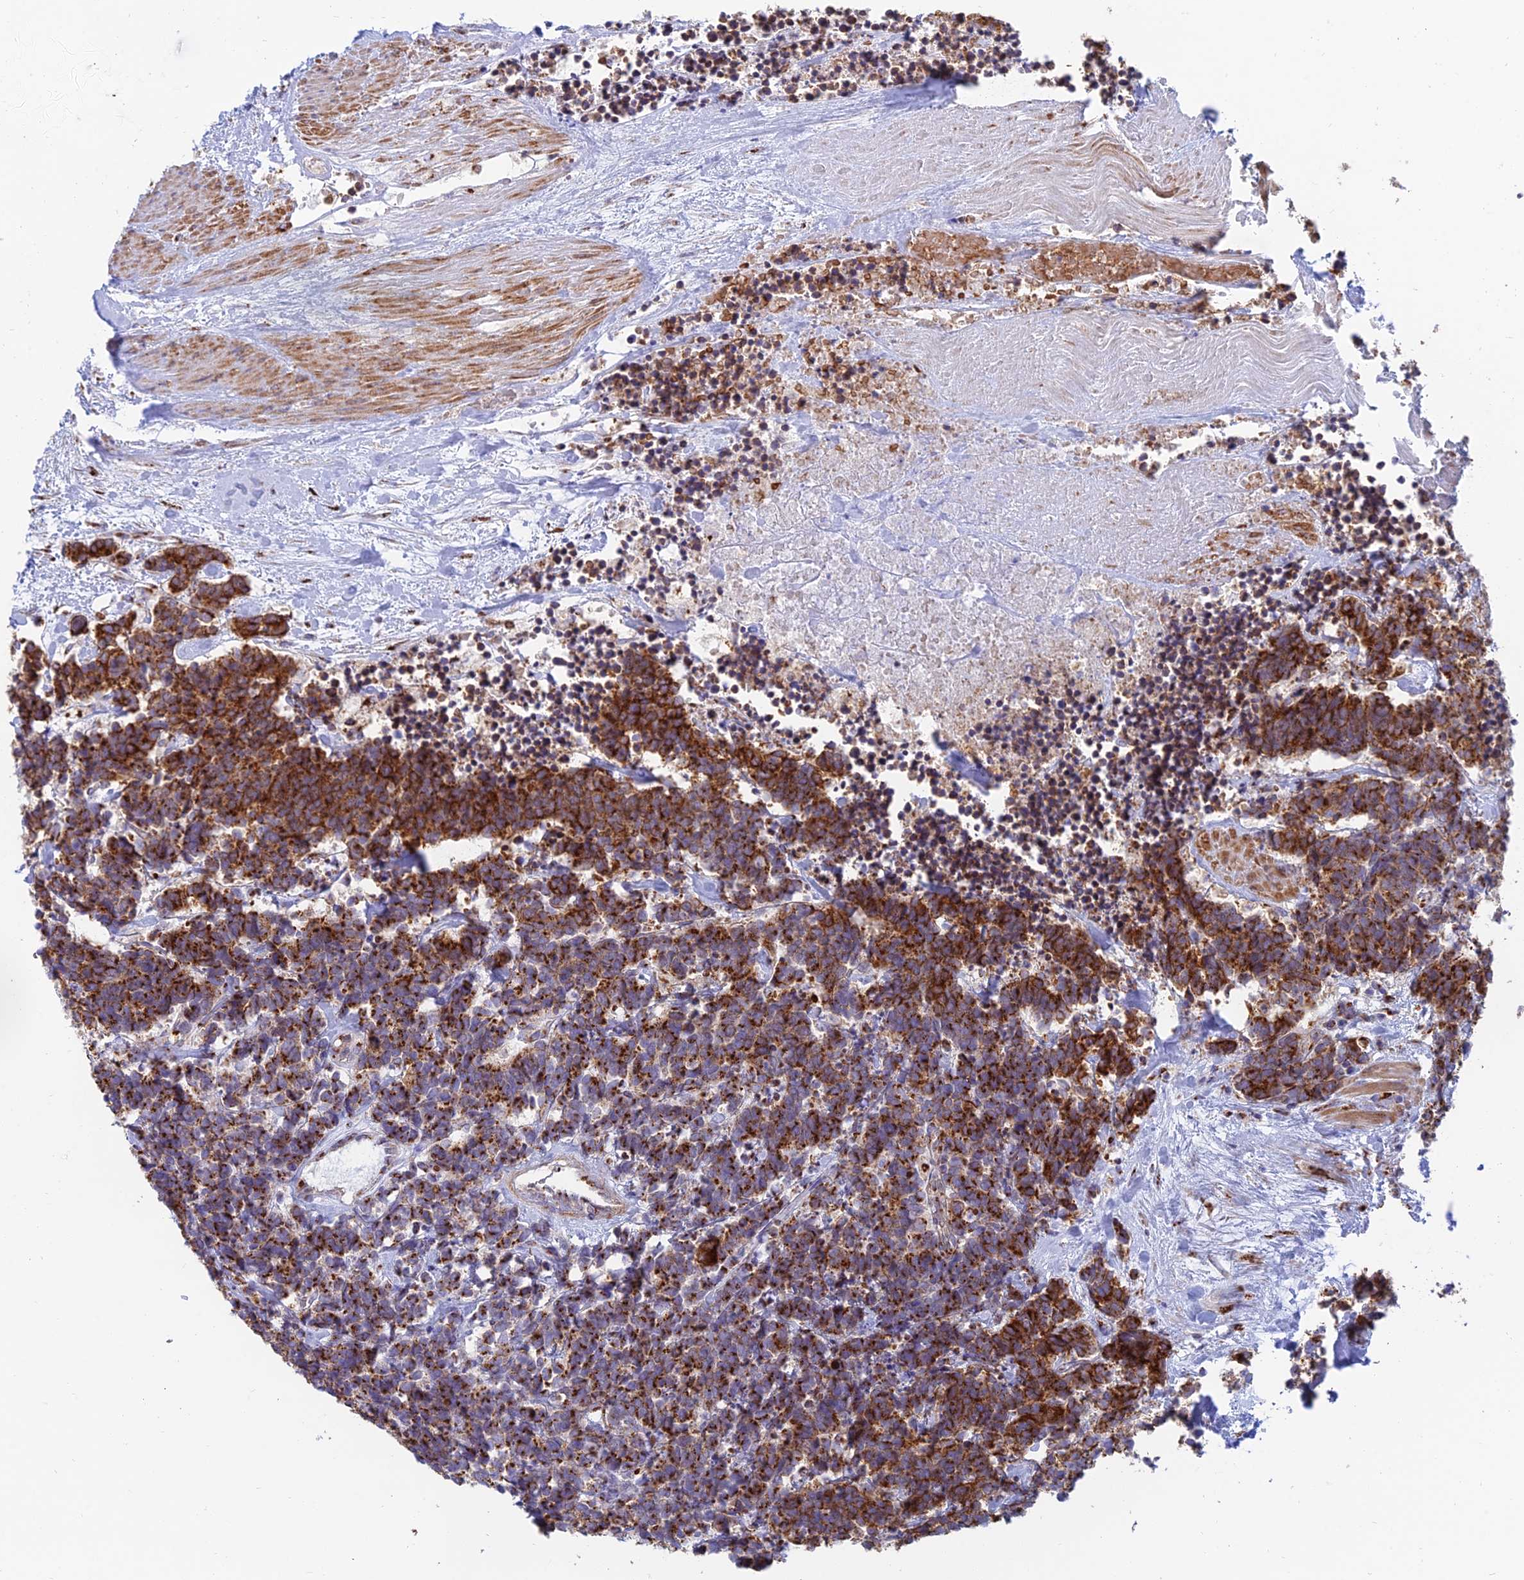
{"staining": {"intensity": "strong", "quantity": ">75%", "location": "cytoplasmic/membranous"}, "tissue": "carcinoid", "cell_type": "Tumor cells", "image_type": "cancer", "snomed": [{"axis": "morphology", "description": "Carcinoma, NOS"}, {"axis": "morphology", "description": "Carcinoid, malignant, NOS"}, {"axis": "topography", "description": "Urinary bladder"}], "caption": "This micrograph shows immunohistochemistry (IHC) staining of human carcinoid, with high strong cytoplasmic/membranous positivity in approximately >75% of tumor cells.", "gene": "HS2ST1", "patient": {"sex": "male", "age": 57}}